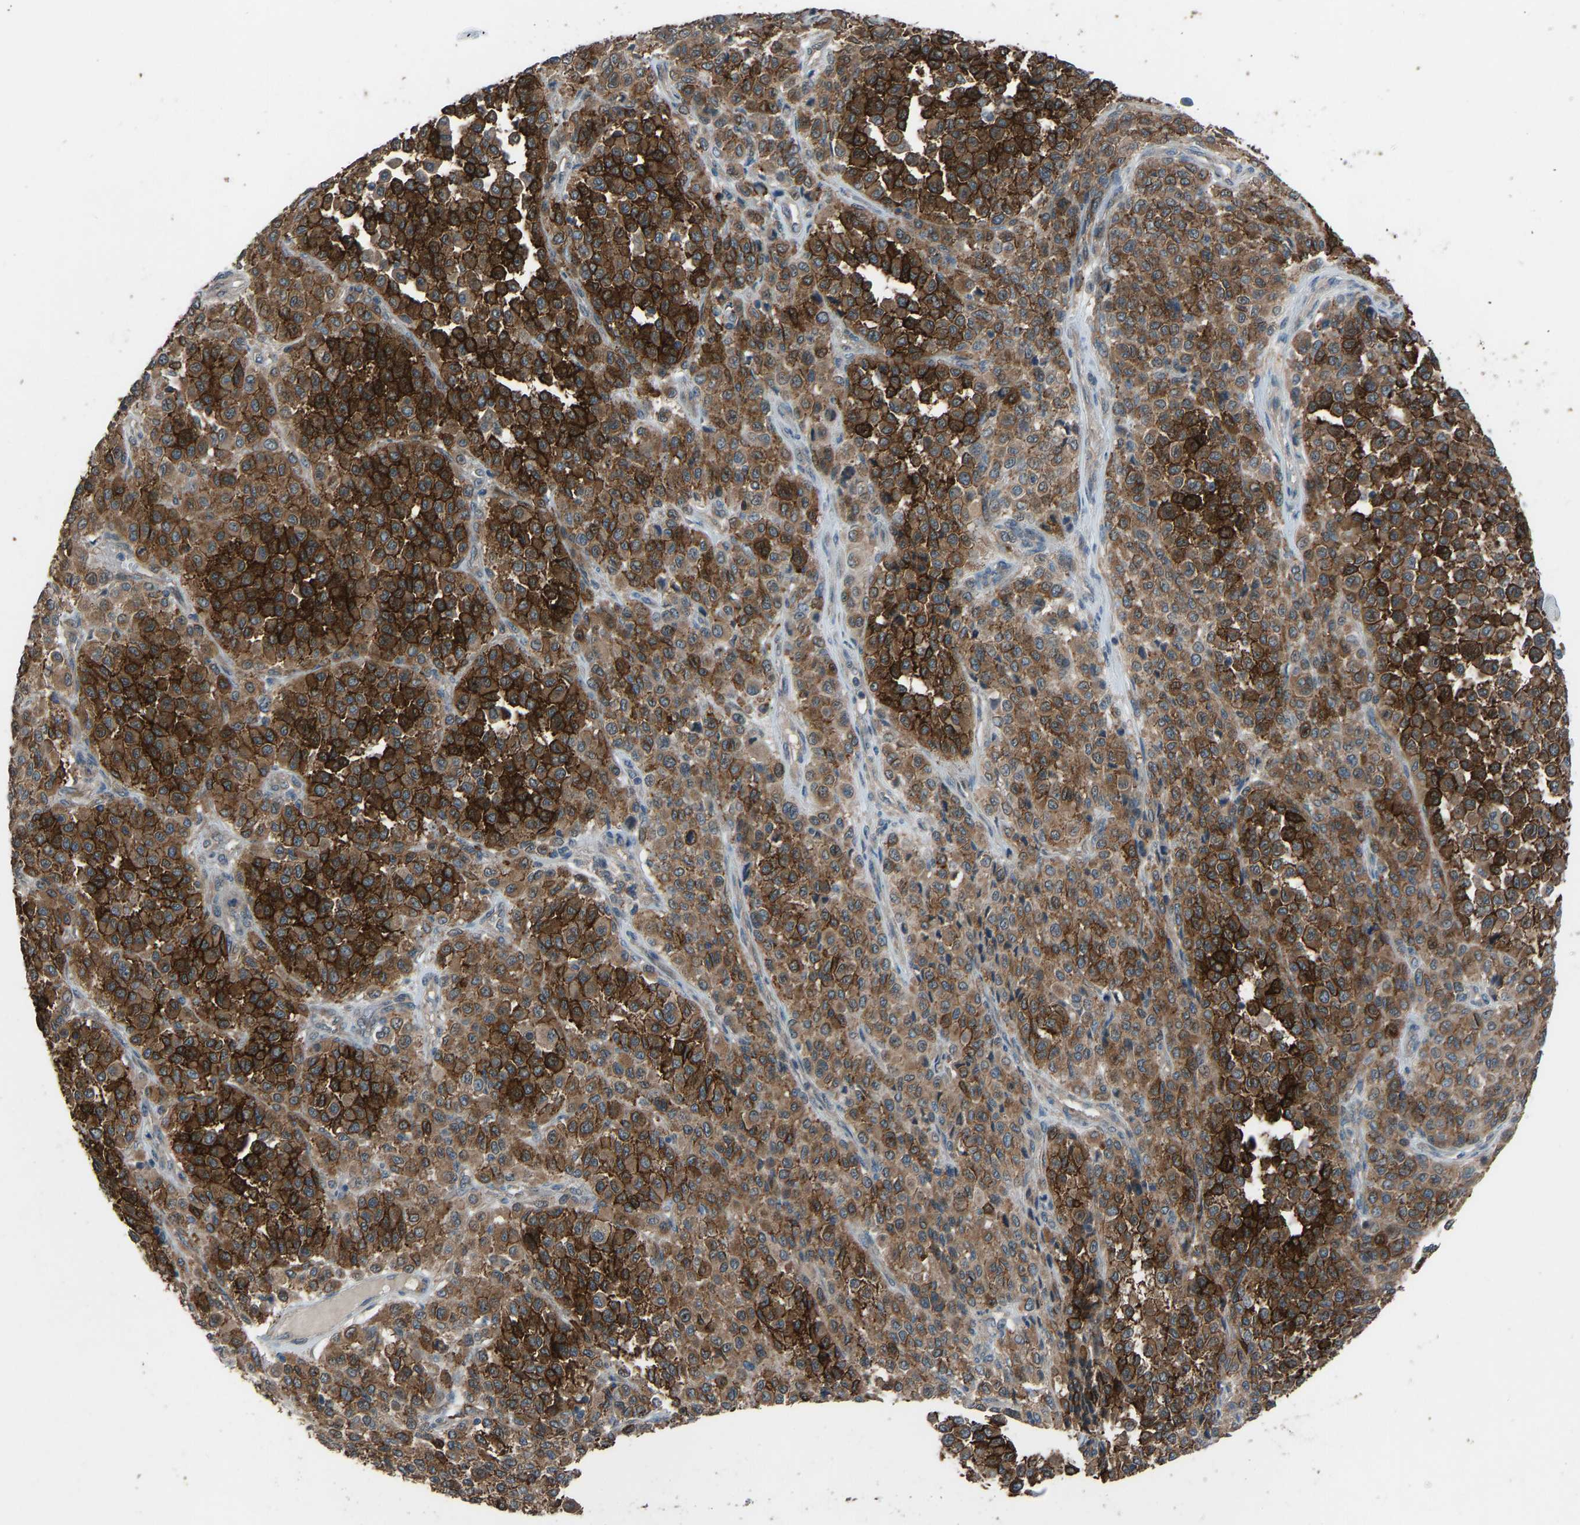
{"staining": {"intensity": "strong", "quantity": ">75%", "location": "cytoplasmic/membranous"}, "tissue": "melanoma", "cell_type": "Tumor cells", "image_type": "cancer", "snomed": [{"axis": "morphology", "description": "Malignant melanoma, Metastatic site"}, {"axis": "topography", "description": "Pancreas"}], "caption": "The image shows staining of malignant melanoma (metastatic site), revealing strong cytoplasmic/membranous protein positivity (brown color) within tumor cells. Ihc stains the protein of interest in brown and the nuclei are stained blue.", "gene": "SLC43A1", "patient": {"sex": "female", "age": 30}}